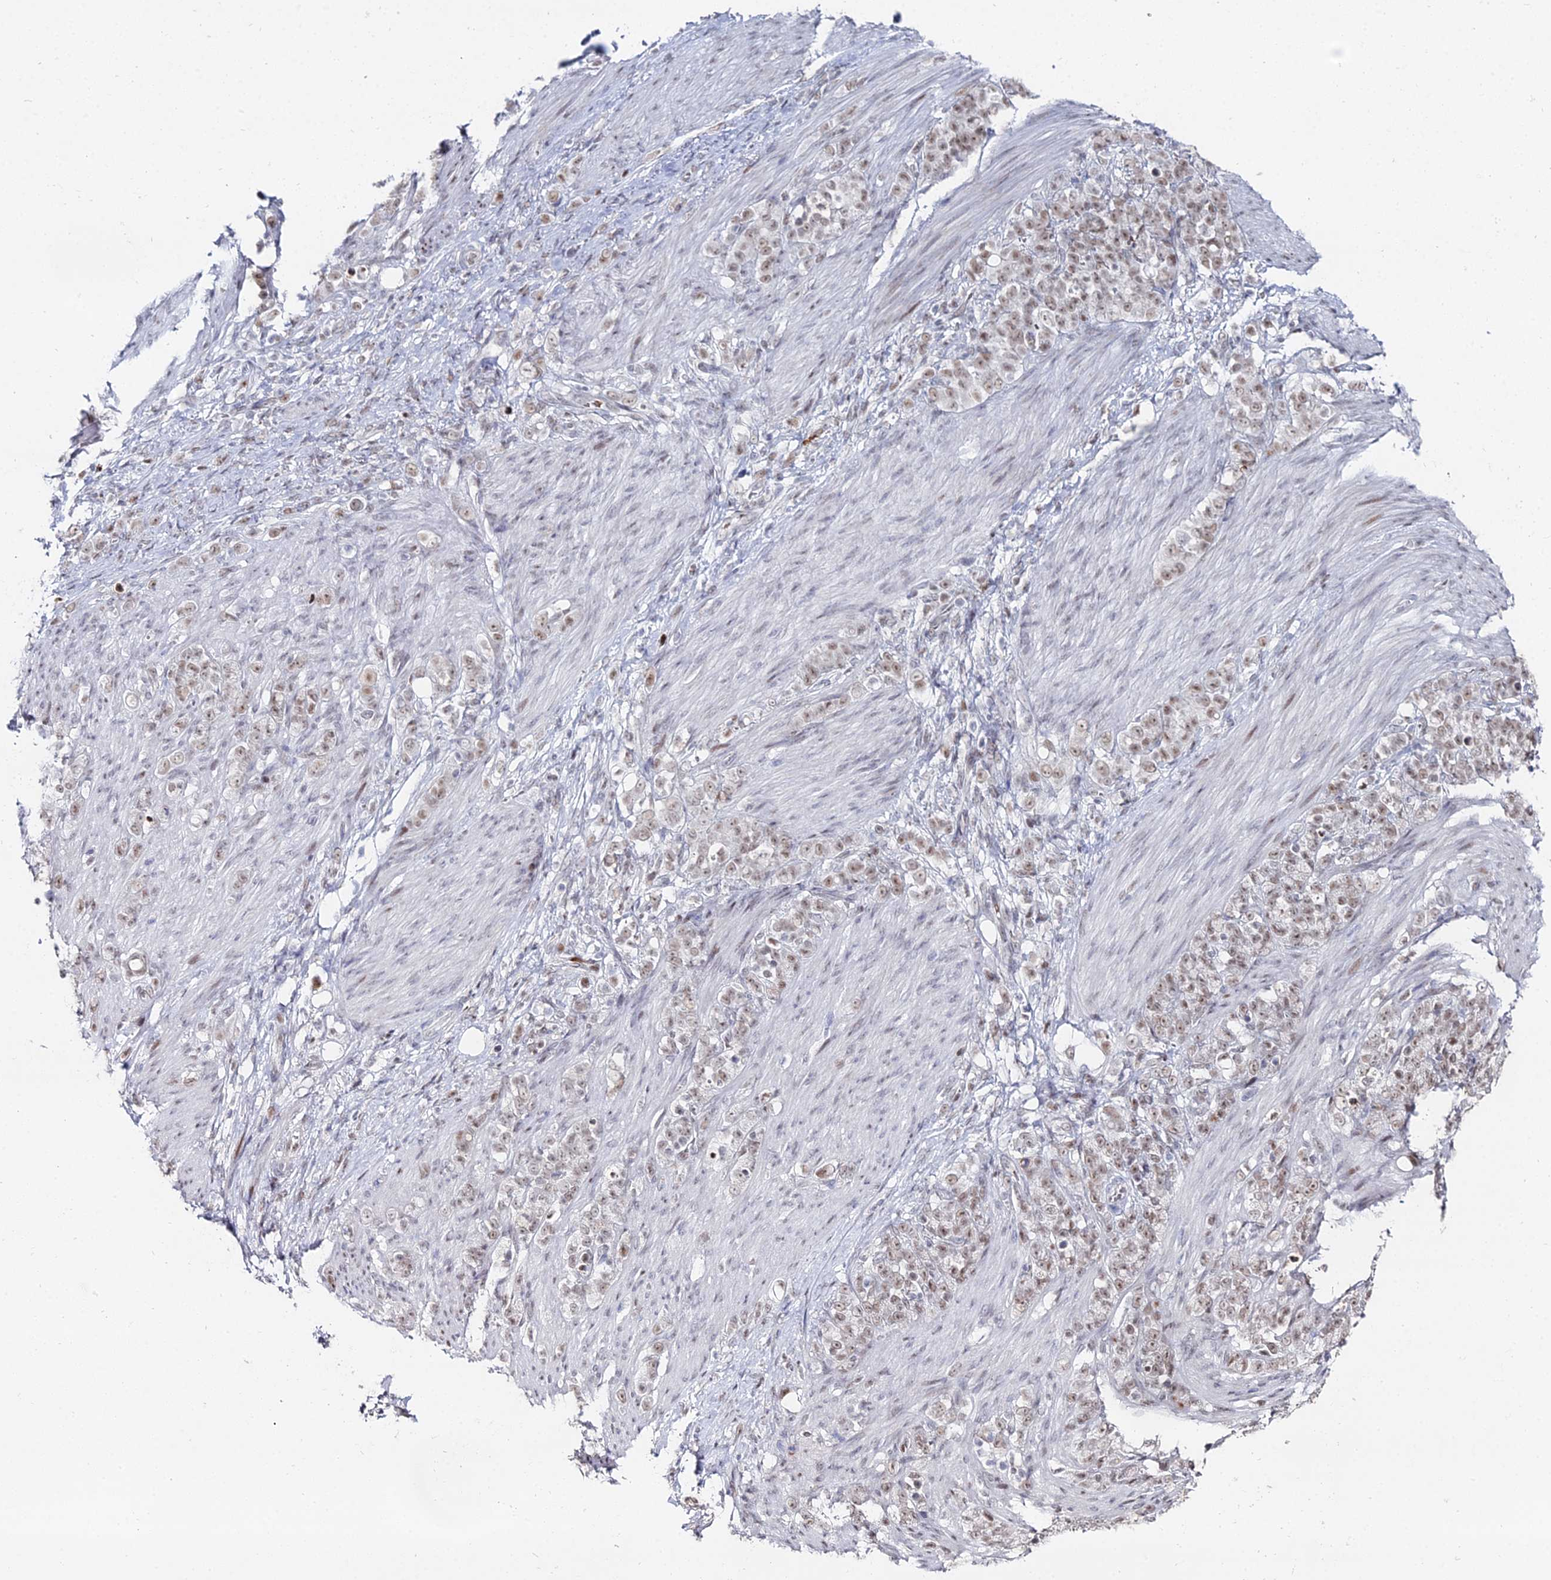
{"staining": {"intensity": "weak", "quantity": ">75%", "location": "nuclear"}, "tissue": "stomach cancer", "cell_type": "Tumor cells", "image_type": "cancer", "snomed": [{"axis": "morphology", "description": "Adenocarcinoma, NOS"}, {"axis": "topography", "description": "Stomach"}], "caption": "The photomicrograph demonstrates immunohistochemical staining of adenocarcinoma (stomach). There is weak nuclear expression is seen in about >75% of tumor cells.", "gene": "GSC2", "patient": {"sex": "female", "age": 79}}